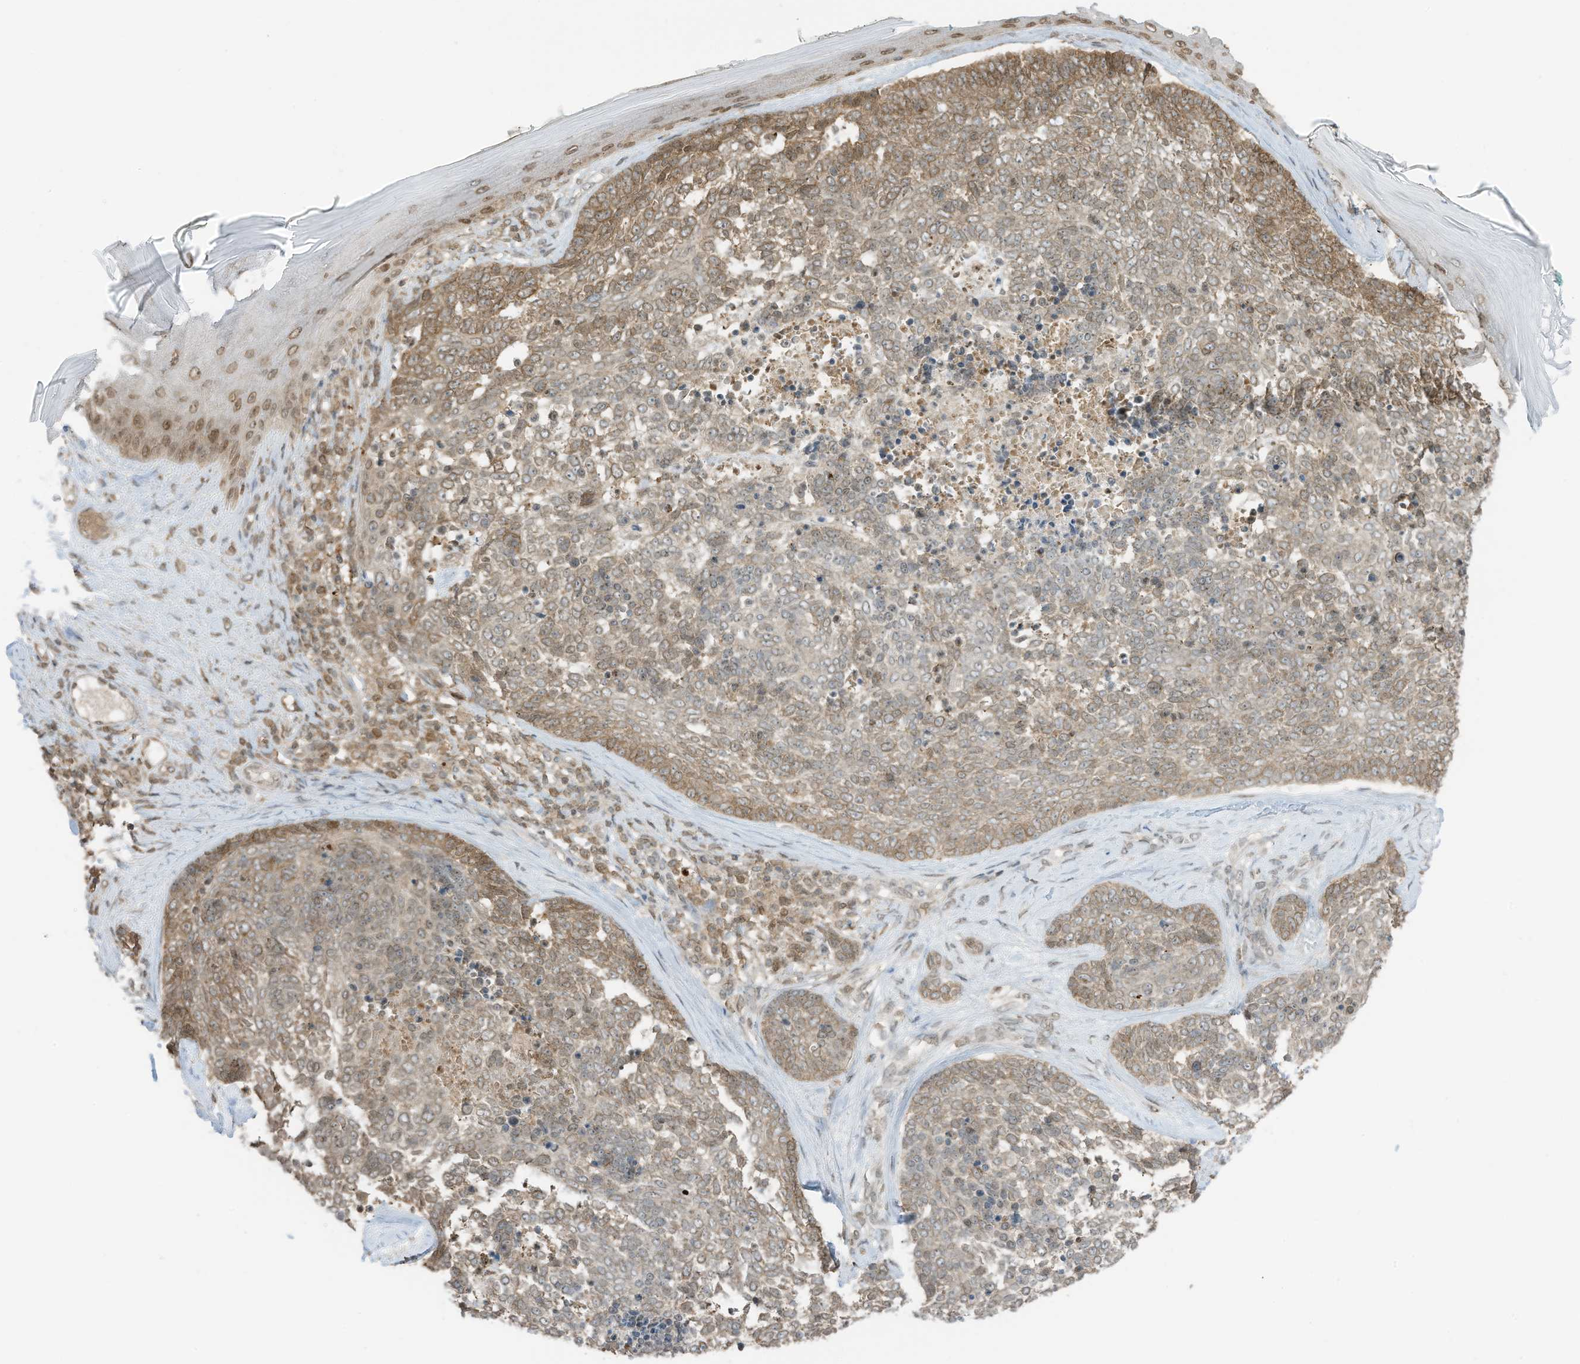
{"staining": {"intensity": "moderate", "quantity": "<25%", "location": "cytoplasmic/membranous"}, "tissue": "skin cancer", "cell_type": "Tumor cells", "image_type": "cancer", "snomed": [{"axis": "morphology", "description": "Basal cell carcinoma"}, {"axis": "topography", "description": "Skin"}], "caption": "A low amount of moderate cytoplasmic/membranous positivity is present in approximately <25% of tumor cells in skin basal cell carcinoma tissue. The staining is performed using DAB (3,3'-diaminobenzidine) brown chromogen to label protein expression. The nuclei are counter-stained blue using hematoxylin.", "gene": "KPNB1", "patient": {"sex": "female", "age": 81}}